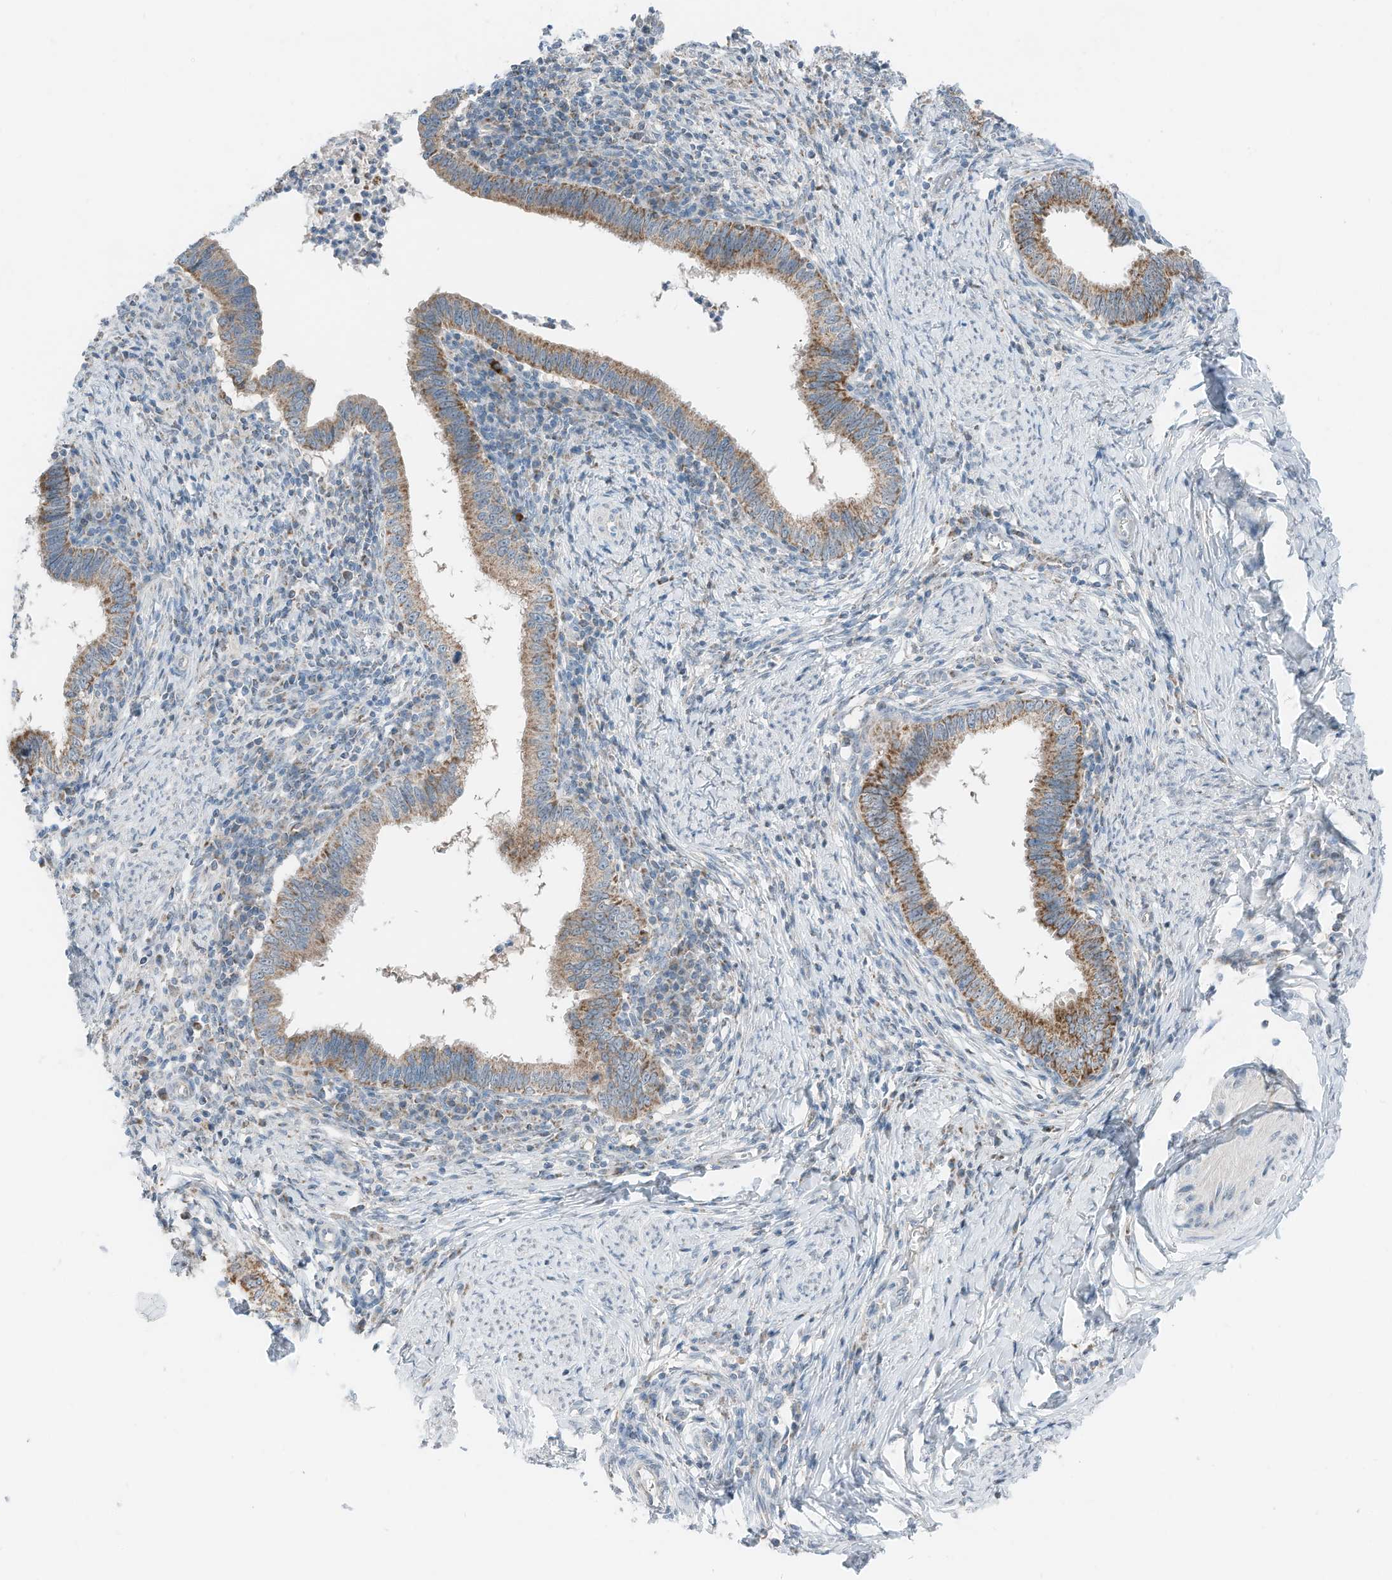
{"staining": {"intensity": "moderate", "quantity": ">75%", "location": "cytoplasmic/membranous"}, "tissue": "cervical cancer", "cell_type": "Tumor cells", "image_type": "cancer", "snomed": [{"axis": "morphology", "description": "Adenocarcinoma, NOS"}, {"axis": "topography", "description": "Cervix"}], "caption": "Human cervical cancer stained for a protein (brown) exhibits moderate cytoplasmic/membranous positive expression in about >75% of tumor cells.", "gene": "RMND1", "patient": {"sex": "female", "age": 36}}